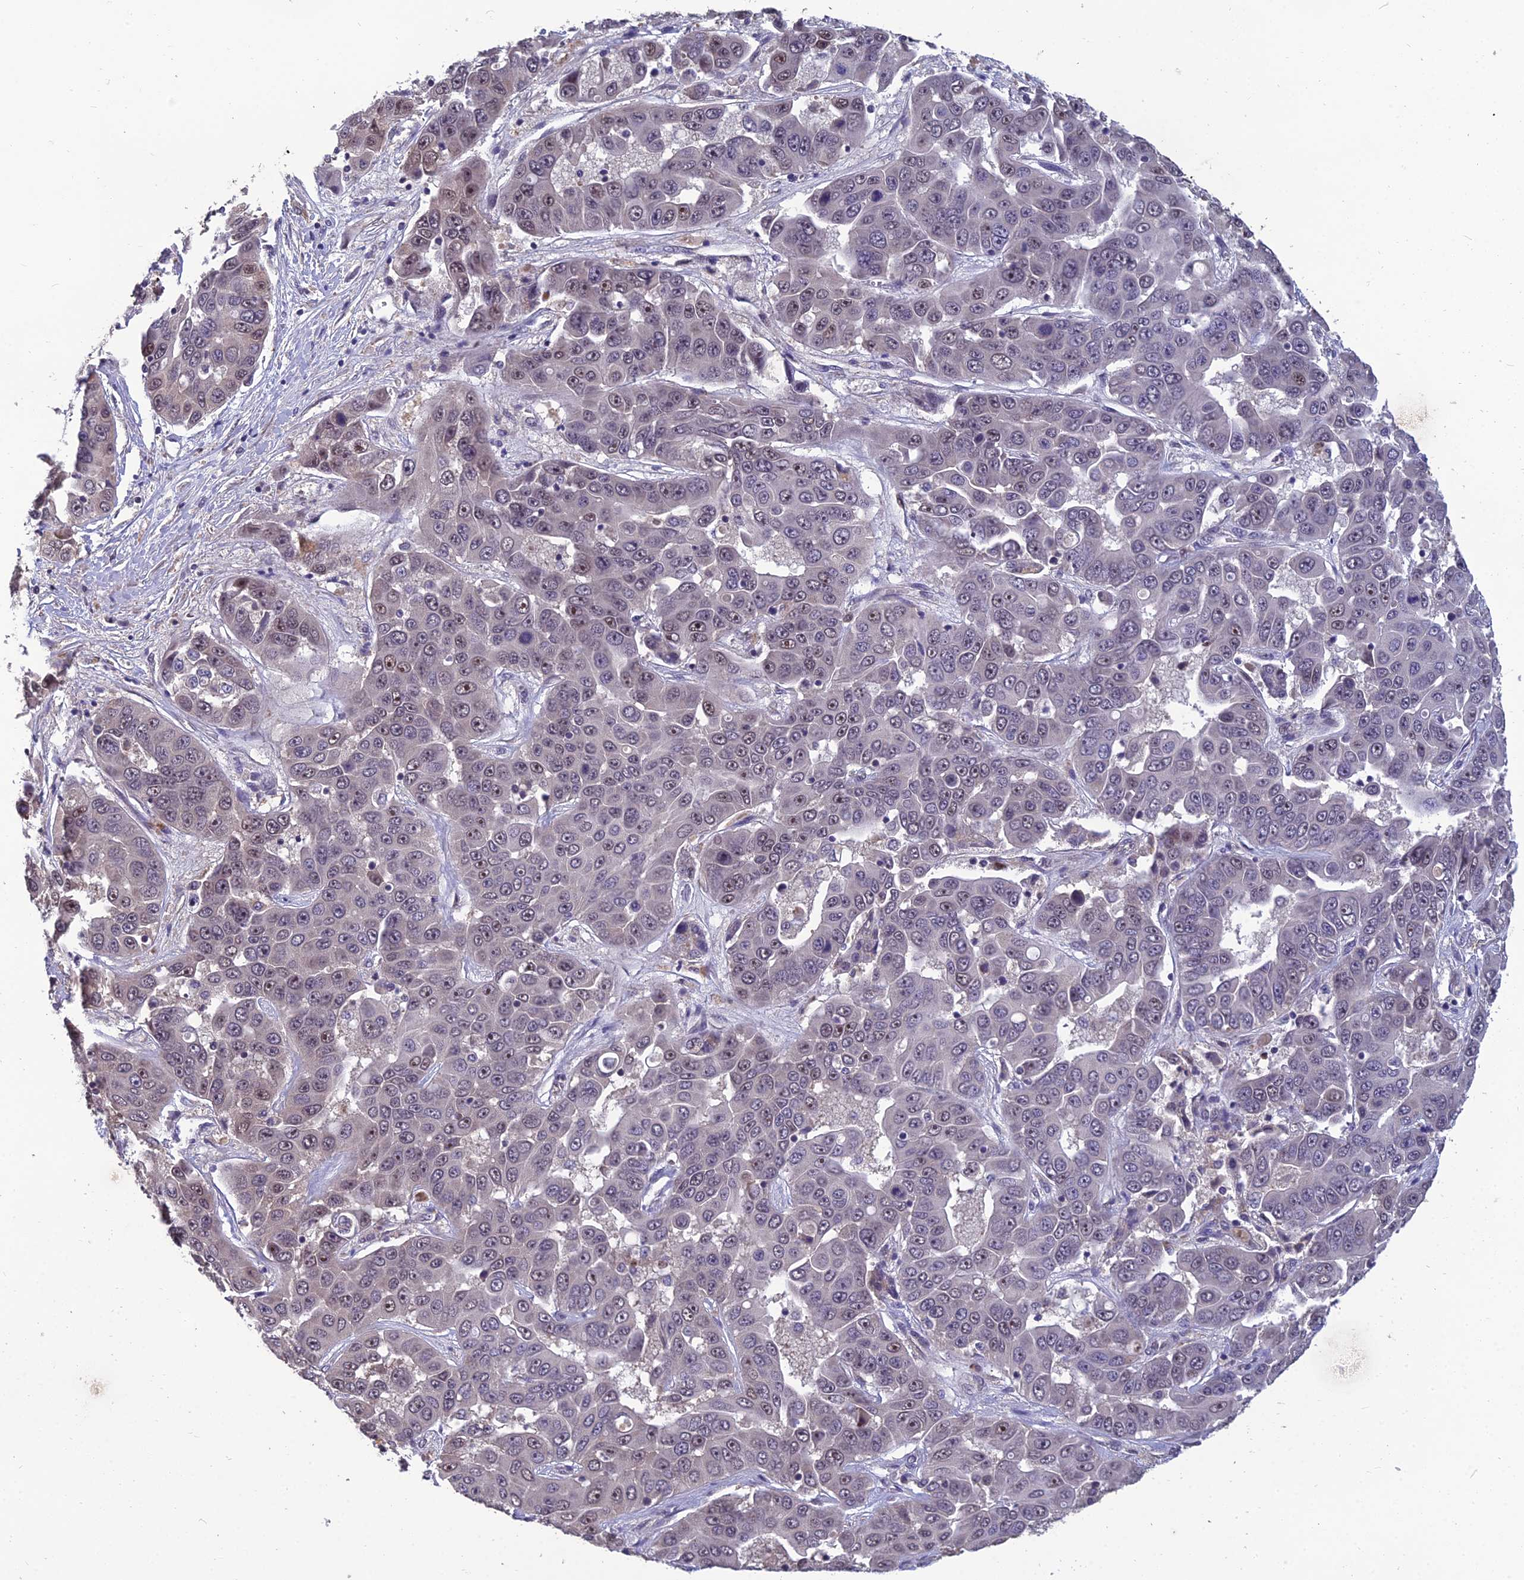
{"staining": {"intensity": "weak", "quantity": "25%-75%", "location": "nuclear"}, "tissue": "liver cancer", "cell_type": "Tumor cells", "image_type": "cancer", "snomed": [{"axis": "morphology", "description": "Cholangiocarcinoma"}, {"axis": "topography", "description": "Liver"}], "caption": "About 25%-75% of tumor cells in human liver cholangiocarcinoma display weak nuclear protein expression as visualized by brown immunohistochemical staining.", "gene": "GRWD1", "patient": {"sex": "female", "age": 52}}